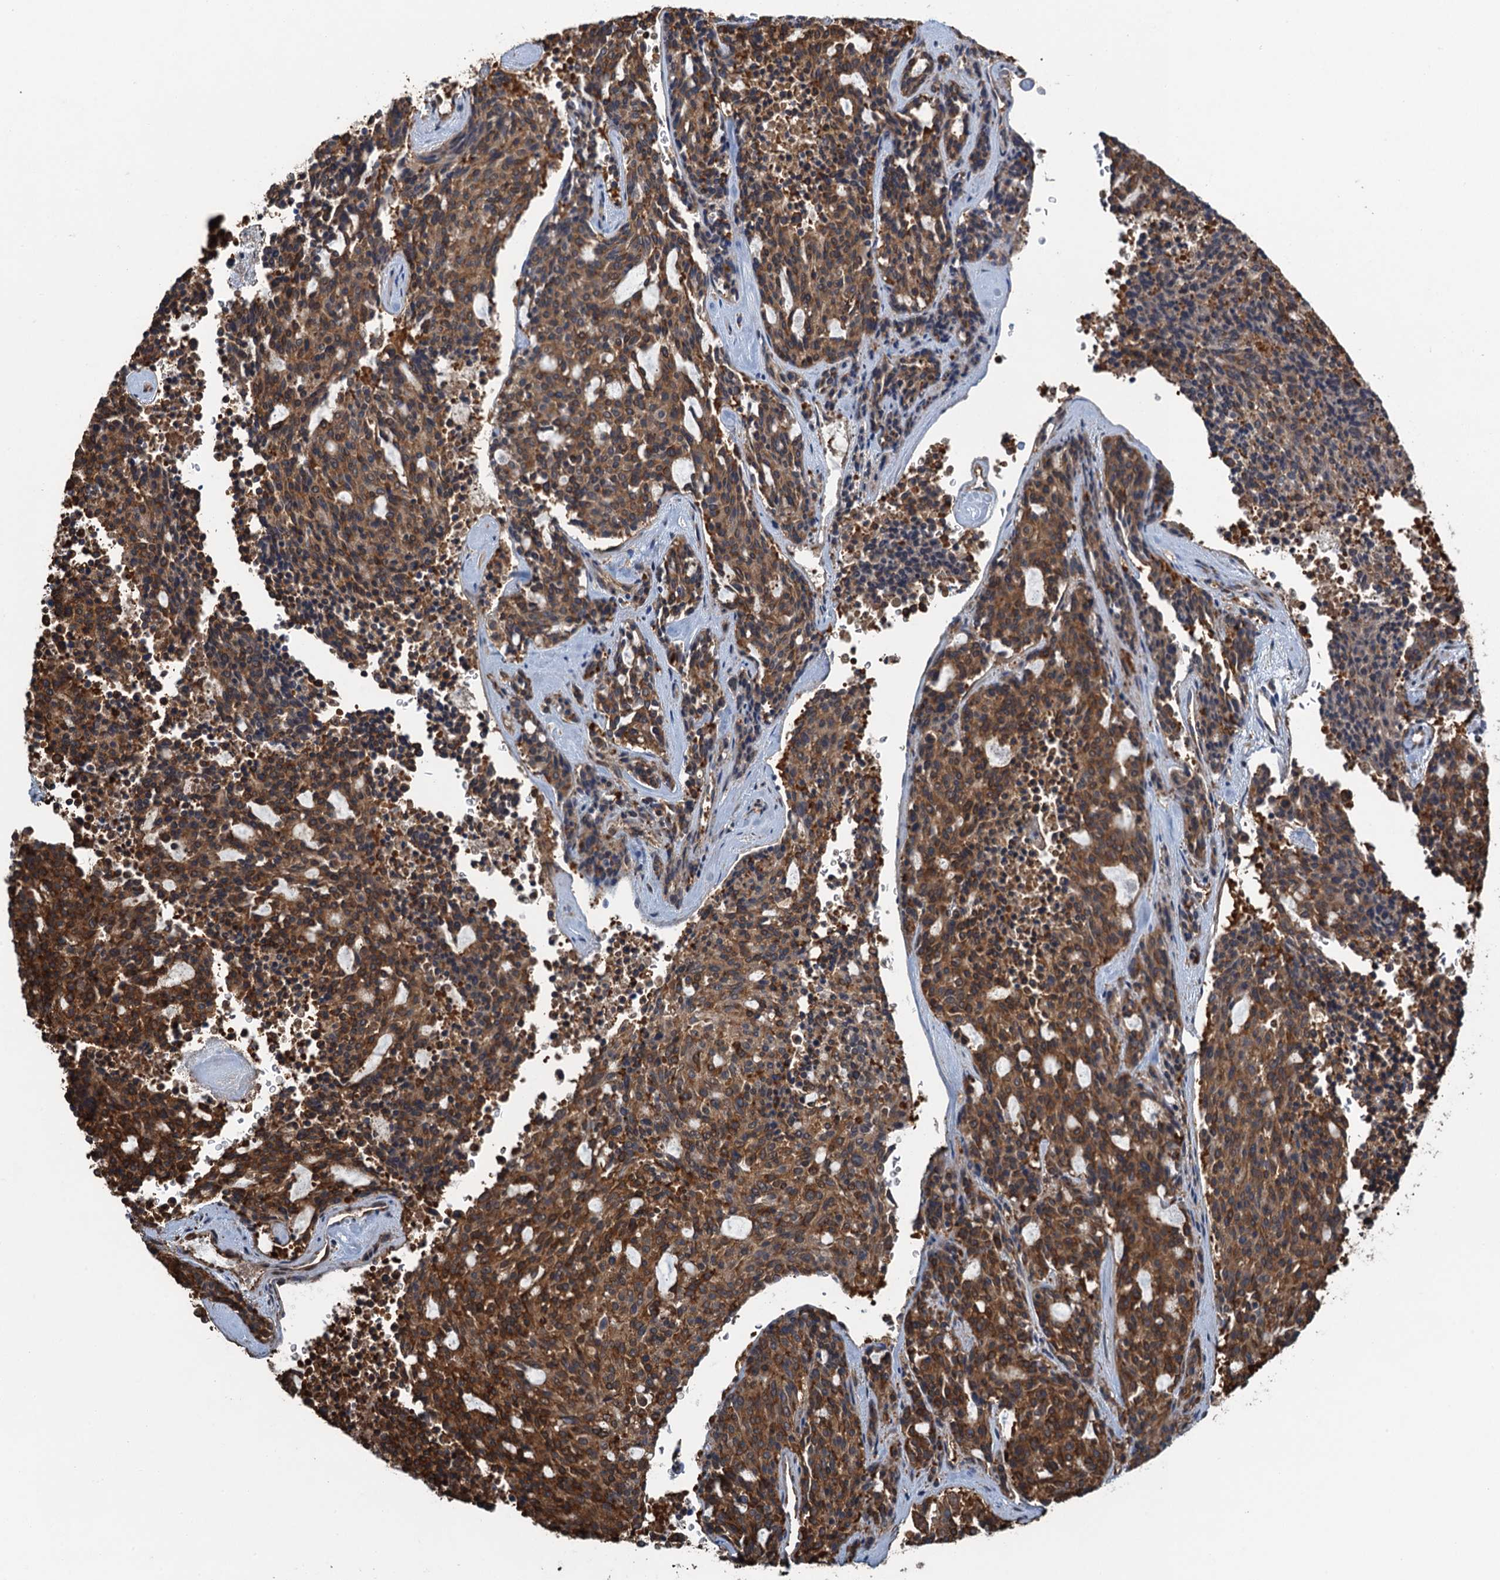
{"staining": {"intensity": "strong", "quantity": ">75%", "location": "cytoplasmic/membranous"}, "tissue": "carcinoid", "cell_type": "Tumor cells", "image_type": "cancer", "snomed": [{"axis": "morphology", "description": "Carcinoid, malignant, NOS"}, {"axis": "topography", "description": "Pancreas"}], "caption": "Immunohistochemistry (IHC) of human carcinoid shows high levels of strong cytoplasmic/membranous staining in approximately >75% of tumor cells.", "gene": "WHAMM", "patient": {"sex": "female", "age": 54}}